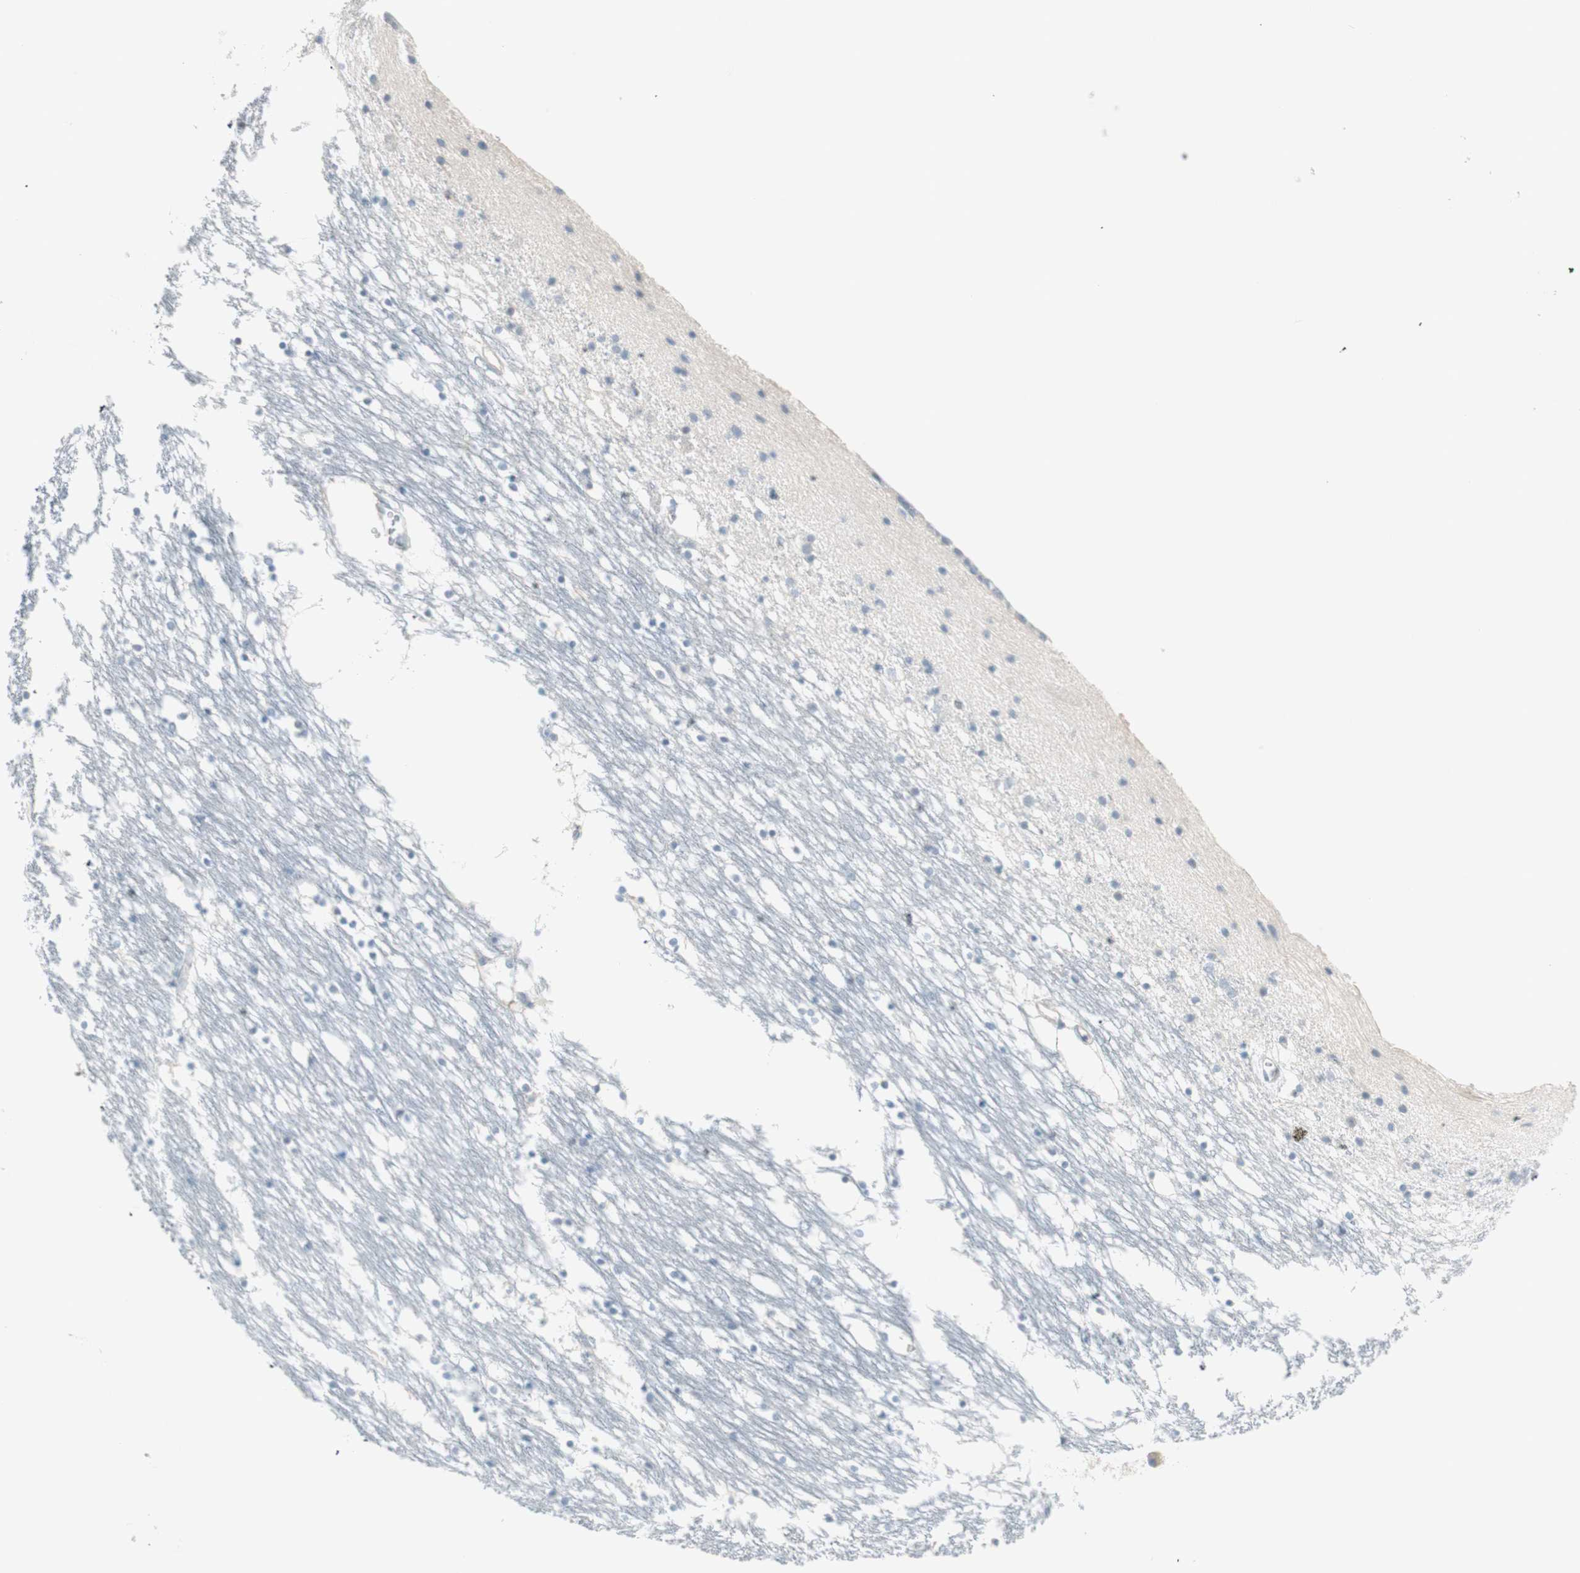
{"staining": {"intensity": "negative", "quantity": "none", "location": "none"}, "tissue": "caudate", "cell_type": "Glial cells", "image_type": "normal", "snomed": [{"axis": "morphology", "description": "Normal tissue, NOS"}, {"axis": "topography", "description": "Lateral ventricle wall"}], "caption": "Immunohistochemistry histopathology image of unremarkable human caudate stained for a protein (brown), which displays no expression in glial cells.", "gene": "ITLN2", "patient": {"sex": "male", "age": 45}}